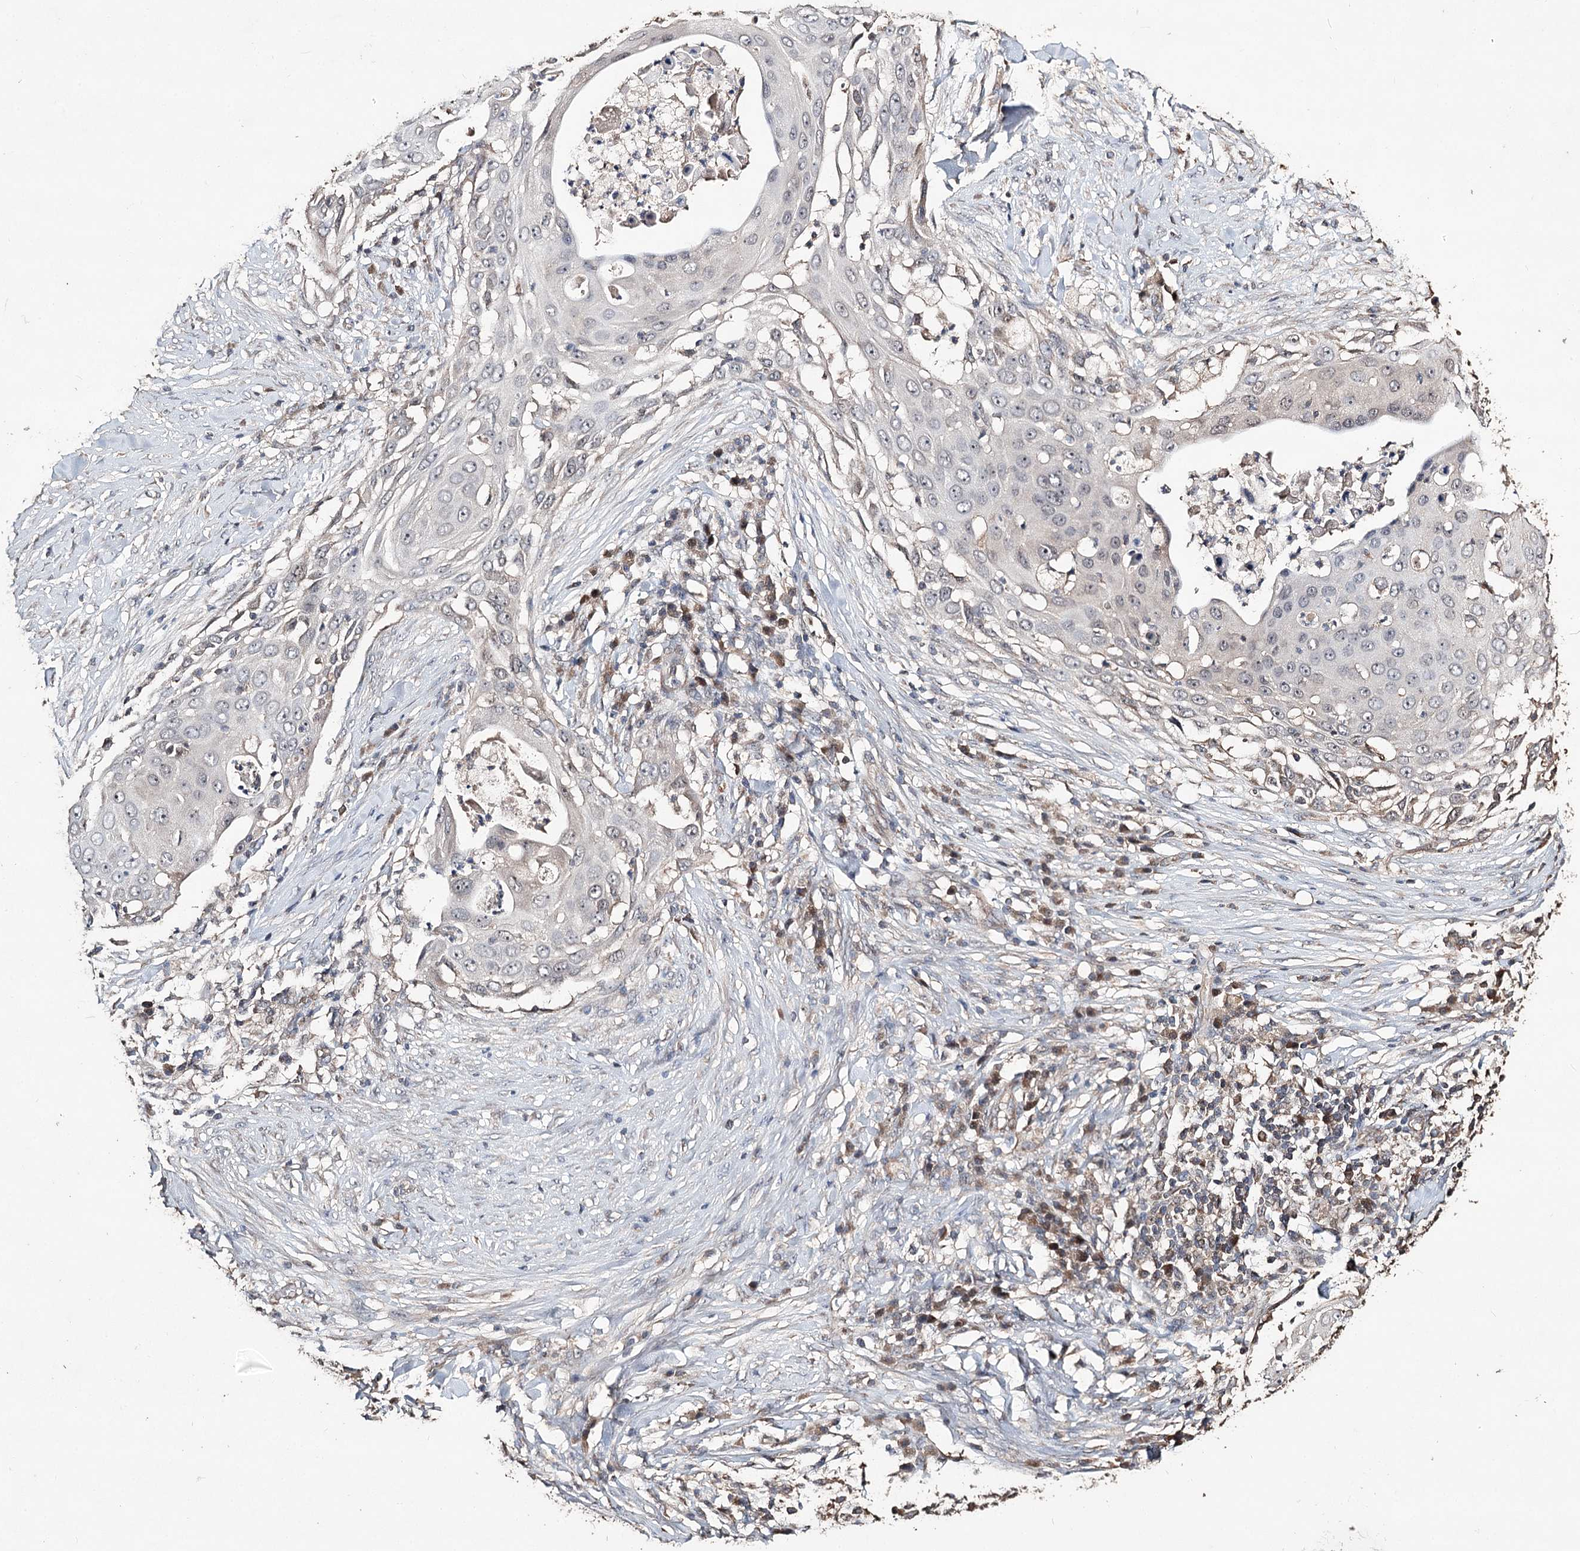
{"staining": {"intensity": "negative", "quantity": "none", "location": "none"}, "tissue": "skin cancer", "cell_type": "Tumor cells", "image_type": "cancer", "snomed": [{"axis": "morphology", "description": "Squamous cell carcinoma, NOS"}, {"axis": "topography", "description": "Skin"}], "caption": "Immunohistochemistry micrograph of neoplastic tissue: human skin cancer stained with DAB demonstrates no significant protein positivity in tumor cells.", "gene": "NOPCHAP1", "patient": {"sex": "female", "age": 44}}